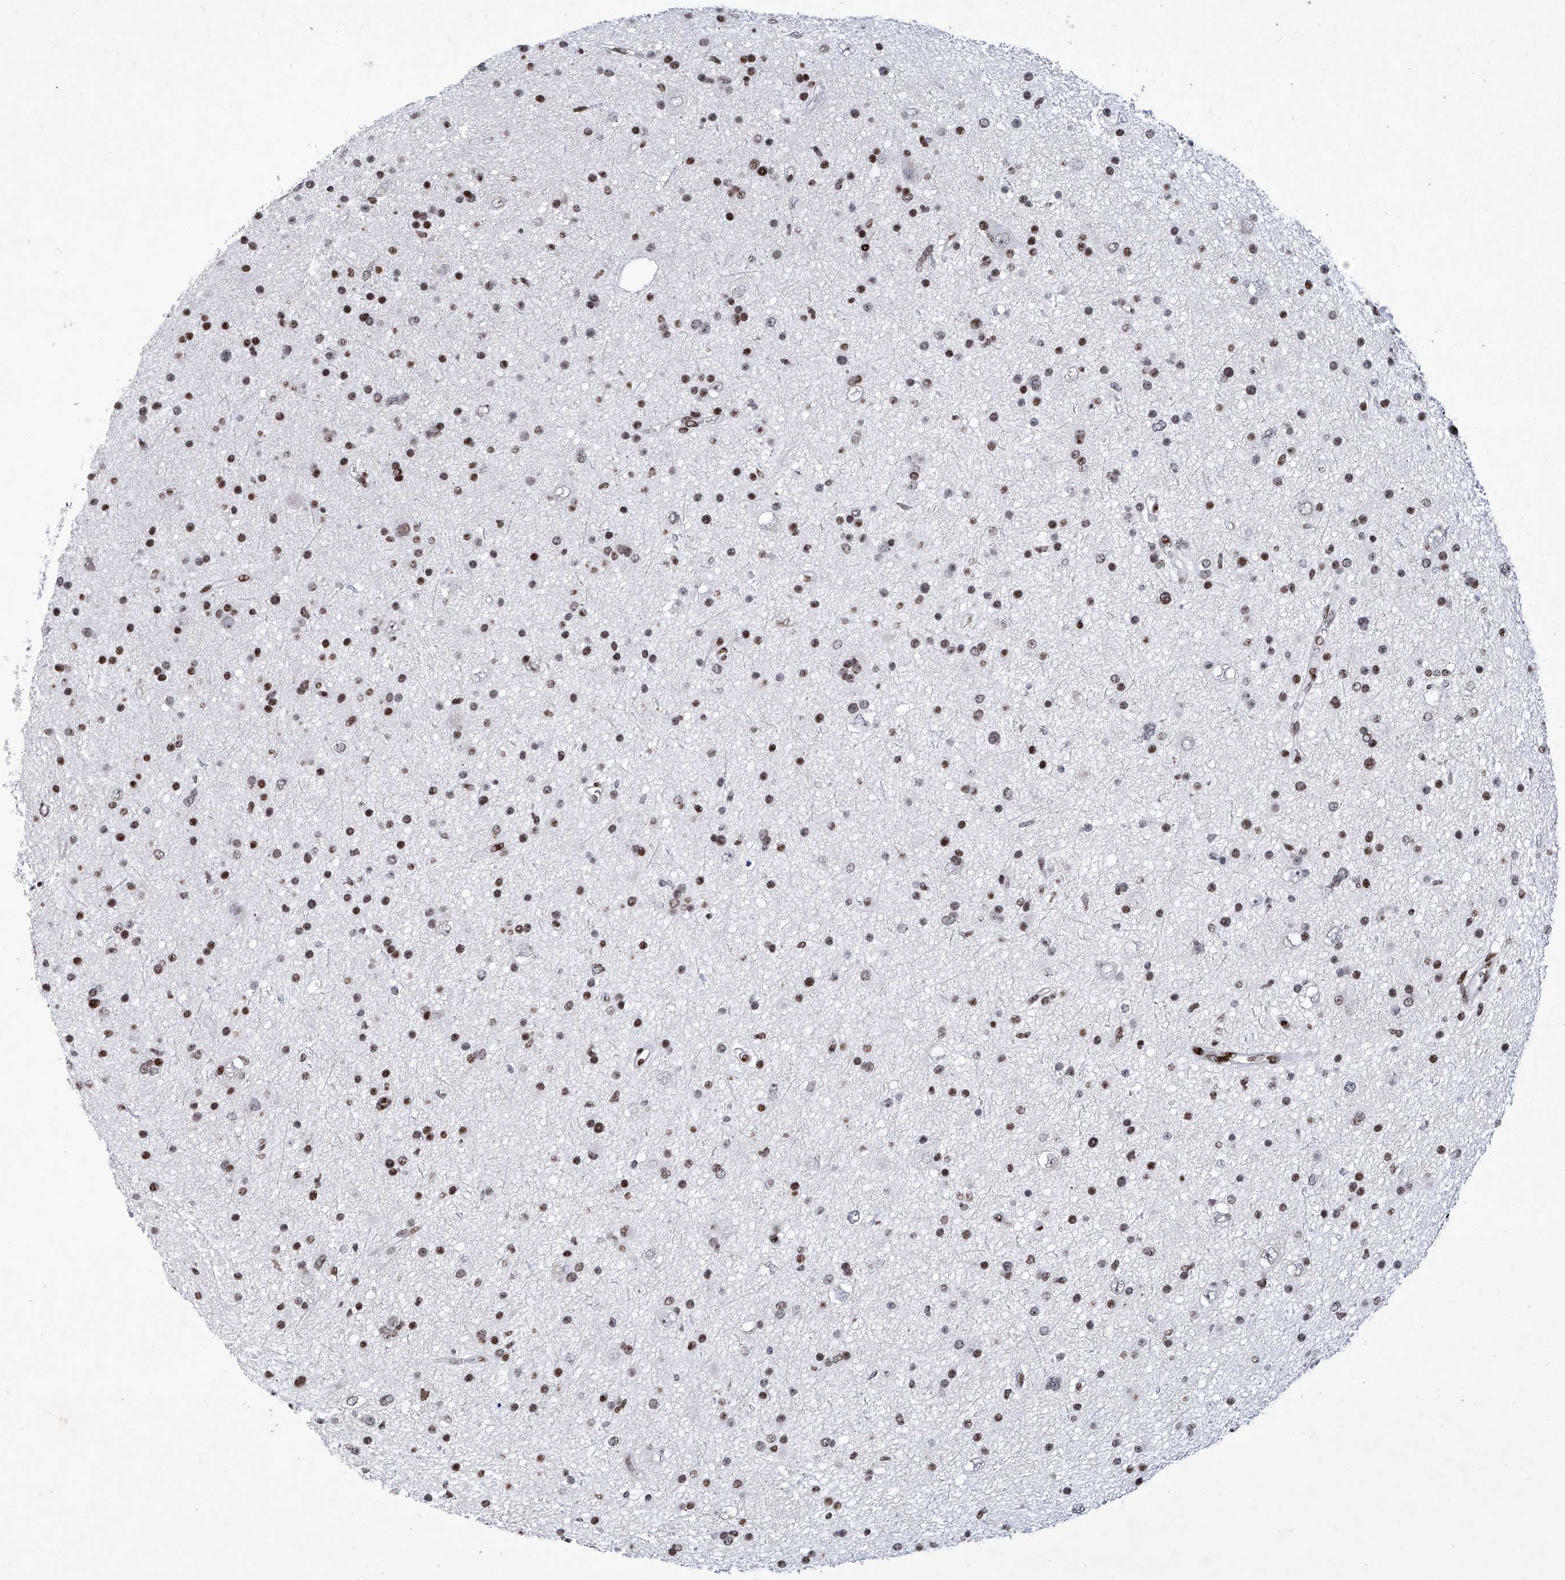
{"staining": {"intensity": "moderate", "quantity": ">75%", "location": "nuclear"}, "tissue": "glioma", "cell_type": "Tumor cells", "image_type": "cancer", "snomed": [{"axis": "morphology", "description": "Glioma, malignant, Low grade"}, {"axis": "topography", "description": "Cerebral cortex"}], "caption": "There is medium levels of moderate nuclear staining in tumor cells of glioma, as demonstrated by immunohistochemical staining (brown color).", "gene": "HEY2", "patient": {"sex": "female", "age": 39}}